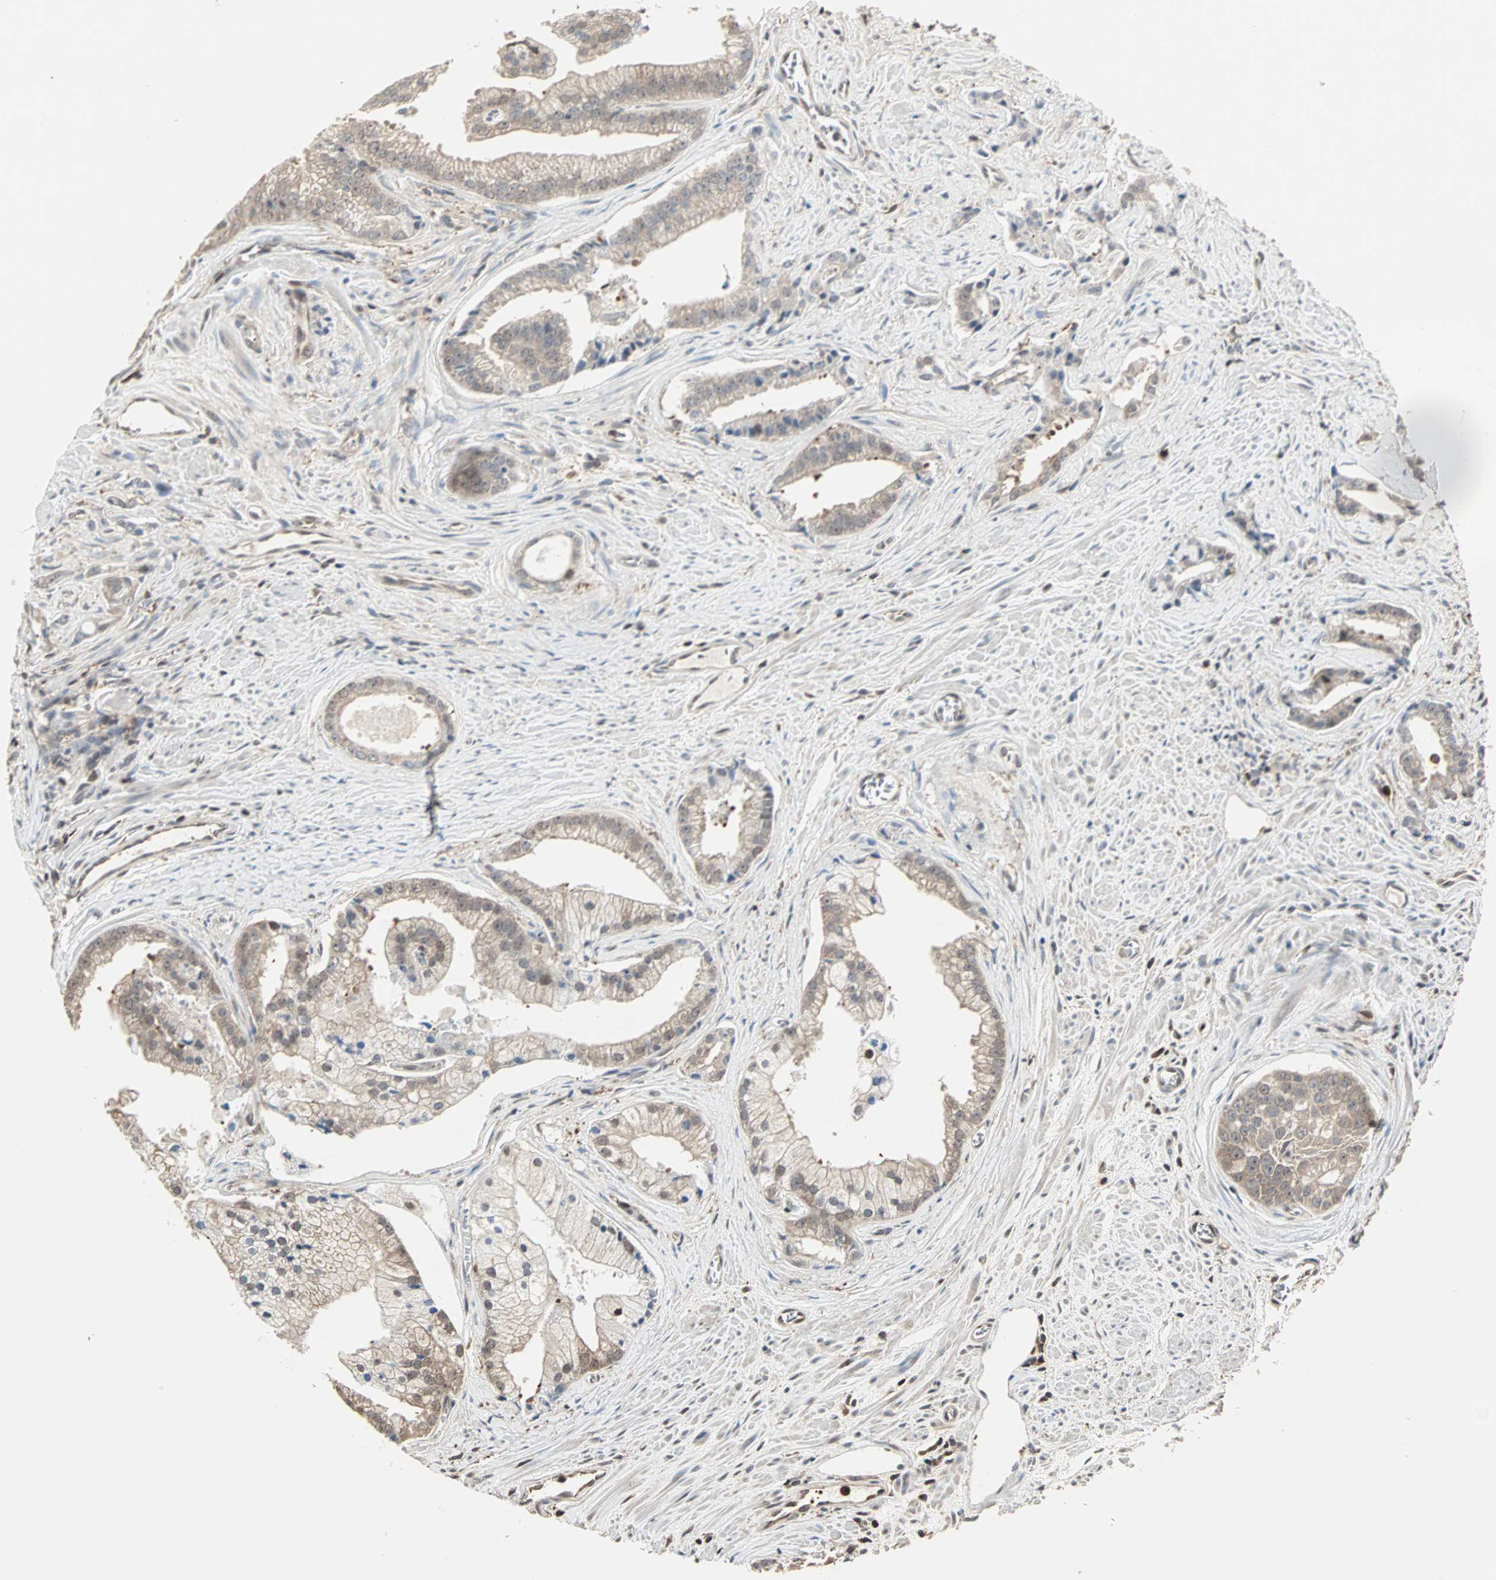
{"staining": {"intensity": "weak", "quantity": "25%-75%", "location": "cytoplasmic/membranous"}, "tissue": "prostate cancer", "cell_type": "Tumor cells", "image_type": "cancer", "snomed": [{"axis": "morphology", "description": "Adenocarcinoma, High grade"}, {"axis": "topography", "description": "Prostate"}], "caption": "Protein analysis of prostate cancer tissue displays weak cytoplasmic/membranous positivity in about 25%-75% of tumor cells. (DAB (3,3'-diaminobenzidine) = brown stain, brightfield microscopy at high magnification).", "gene": "DRG2", "patient": {"sex": "male", "age": 67}}